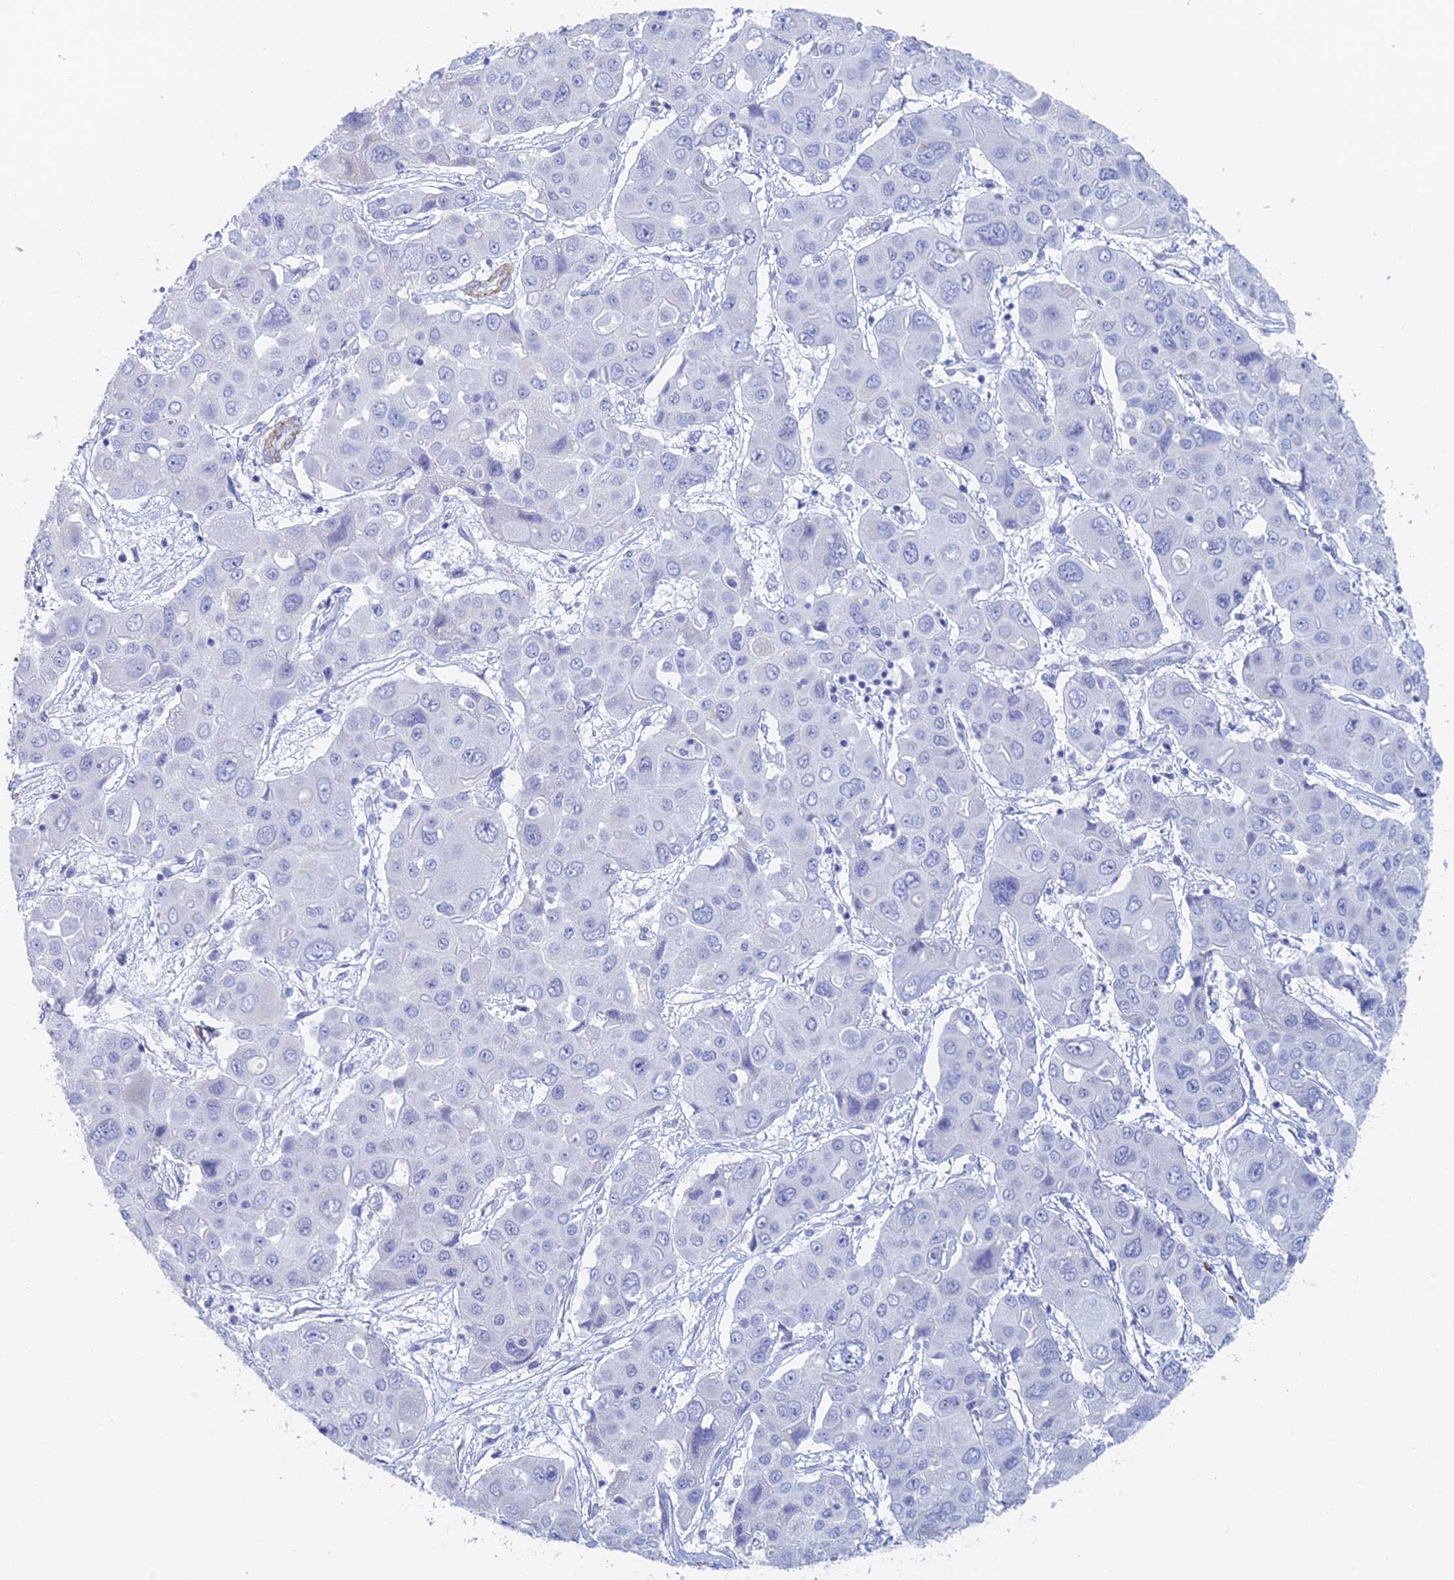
{"staining": {"intensity": "negative", "quantity": "none", "location": "none"}, "tissue": "liver cancer", "cell_type": "Tumor cells", "image_type": "cancer", "snomed": [{"axis": "morphology", "description": "Cholangiocarcinoma"}, {"axis": "topography", "description": "Liver"}], "caption": "This is an IHC photomicrograph of cholangiocarcinoma (liver). There is no positivity in tumor cells.", "gene": "KCNK18", "patient": {"sex": "male", "age": 67}}